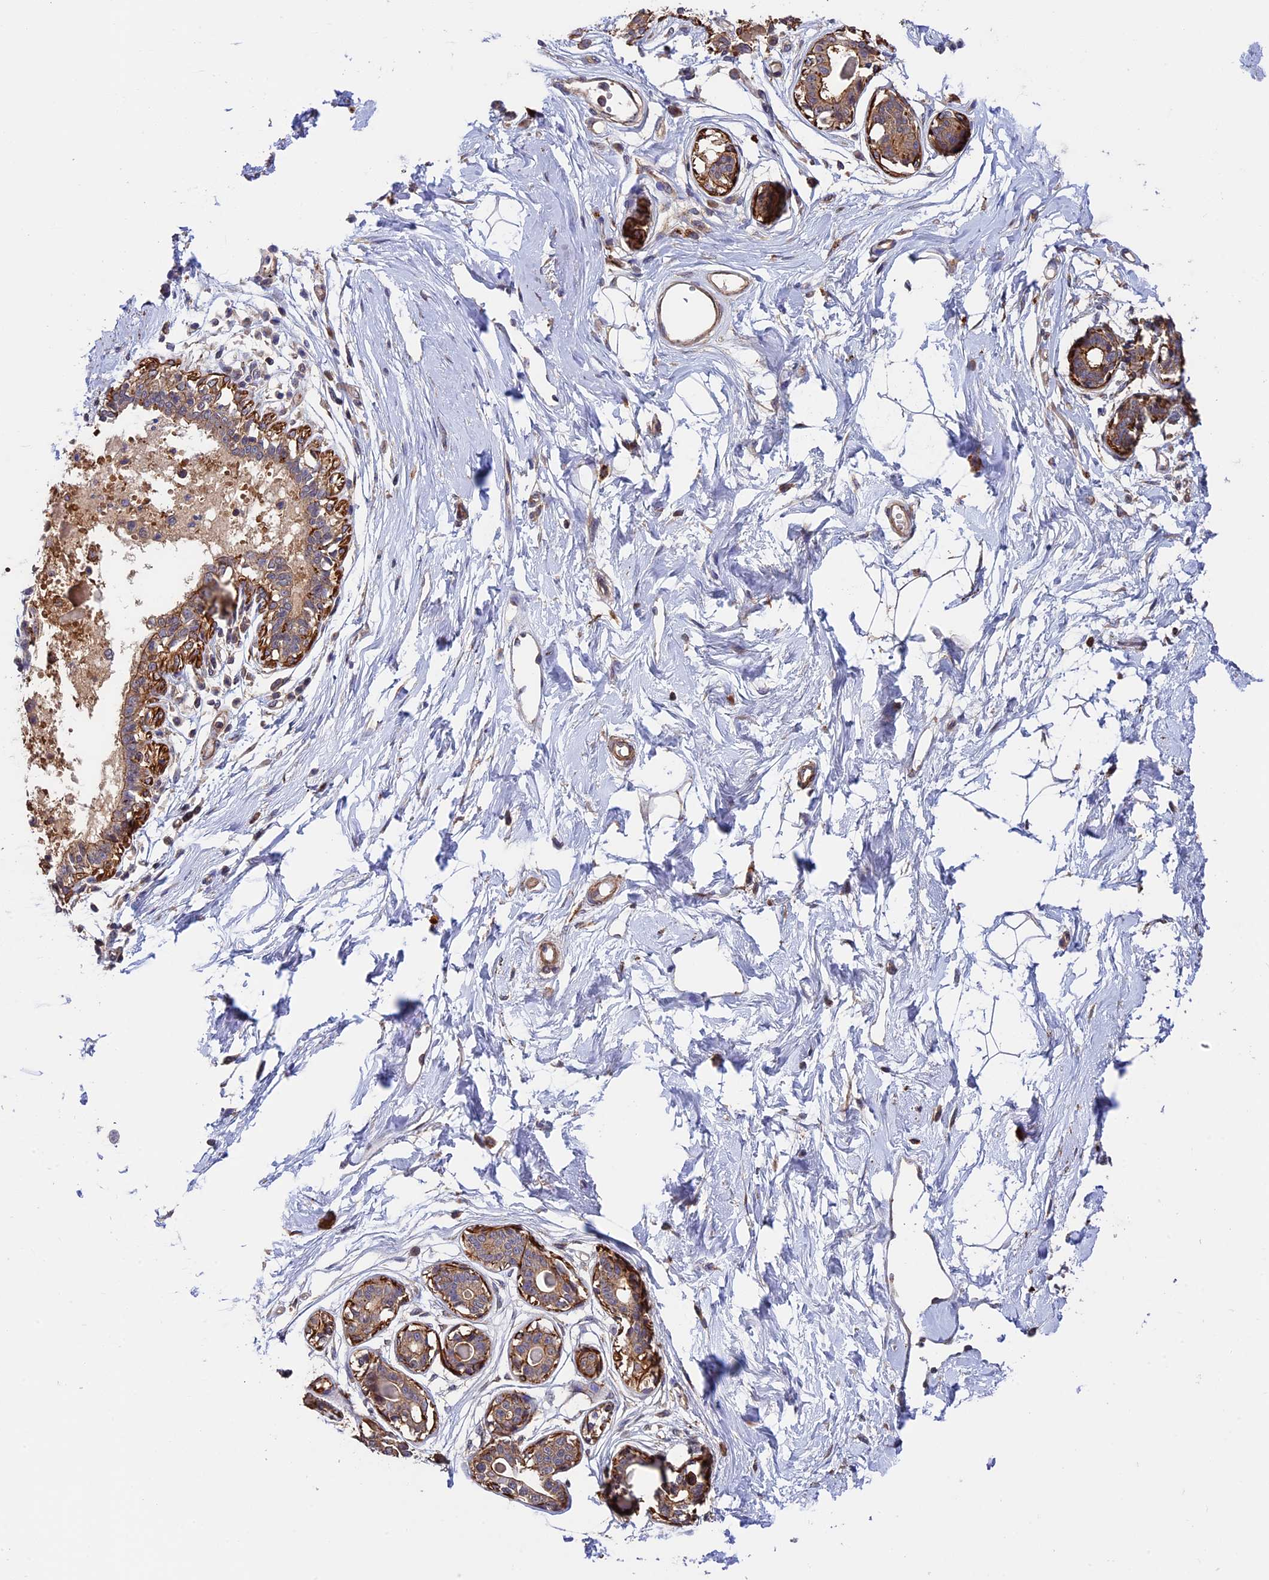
{"staining": {"intensity": "negative", "quantity": "none", "location": "none"}, "tissue": "breast", "cell_type": "Adipocytes", "image_type": "normal", "snomed": [{"axis": "morphology", "description": "Normal tissue, NOS"}, {"axis": "topography", "description": "Breast"}], "caption": "Immunohistochemistry micrograph of unremarkable breast: human breast stained with DAB (3,3'-diaminobenzidine) displays no significant protein positivity in adipocytes.", "gene": "SLC9A5", "patient": {"sex": "female", "age": 45}}